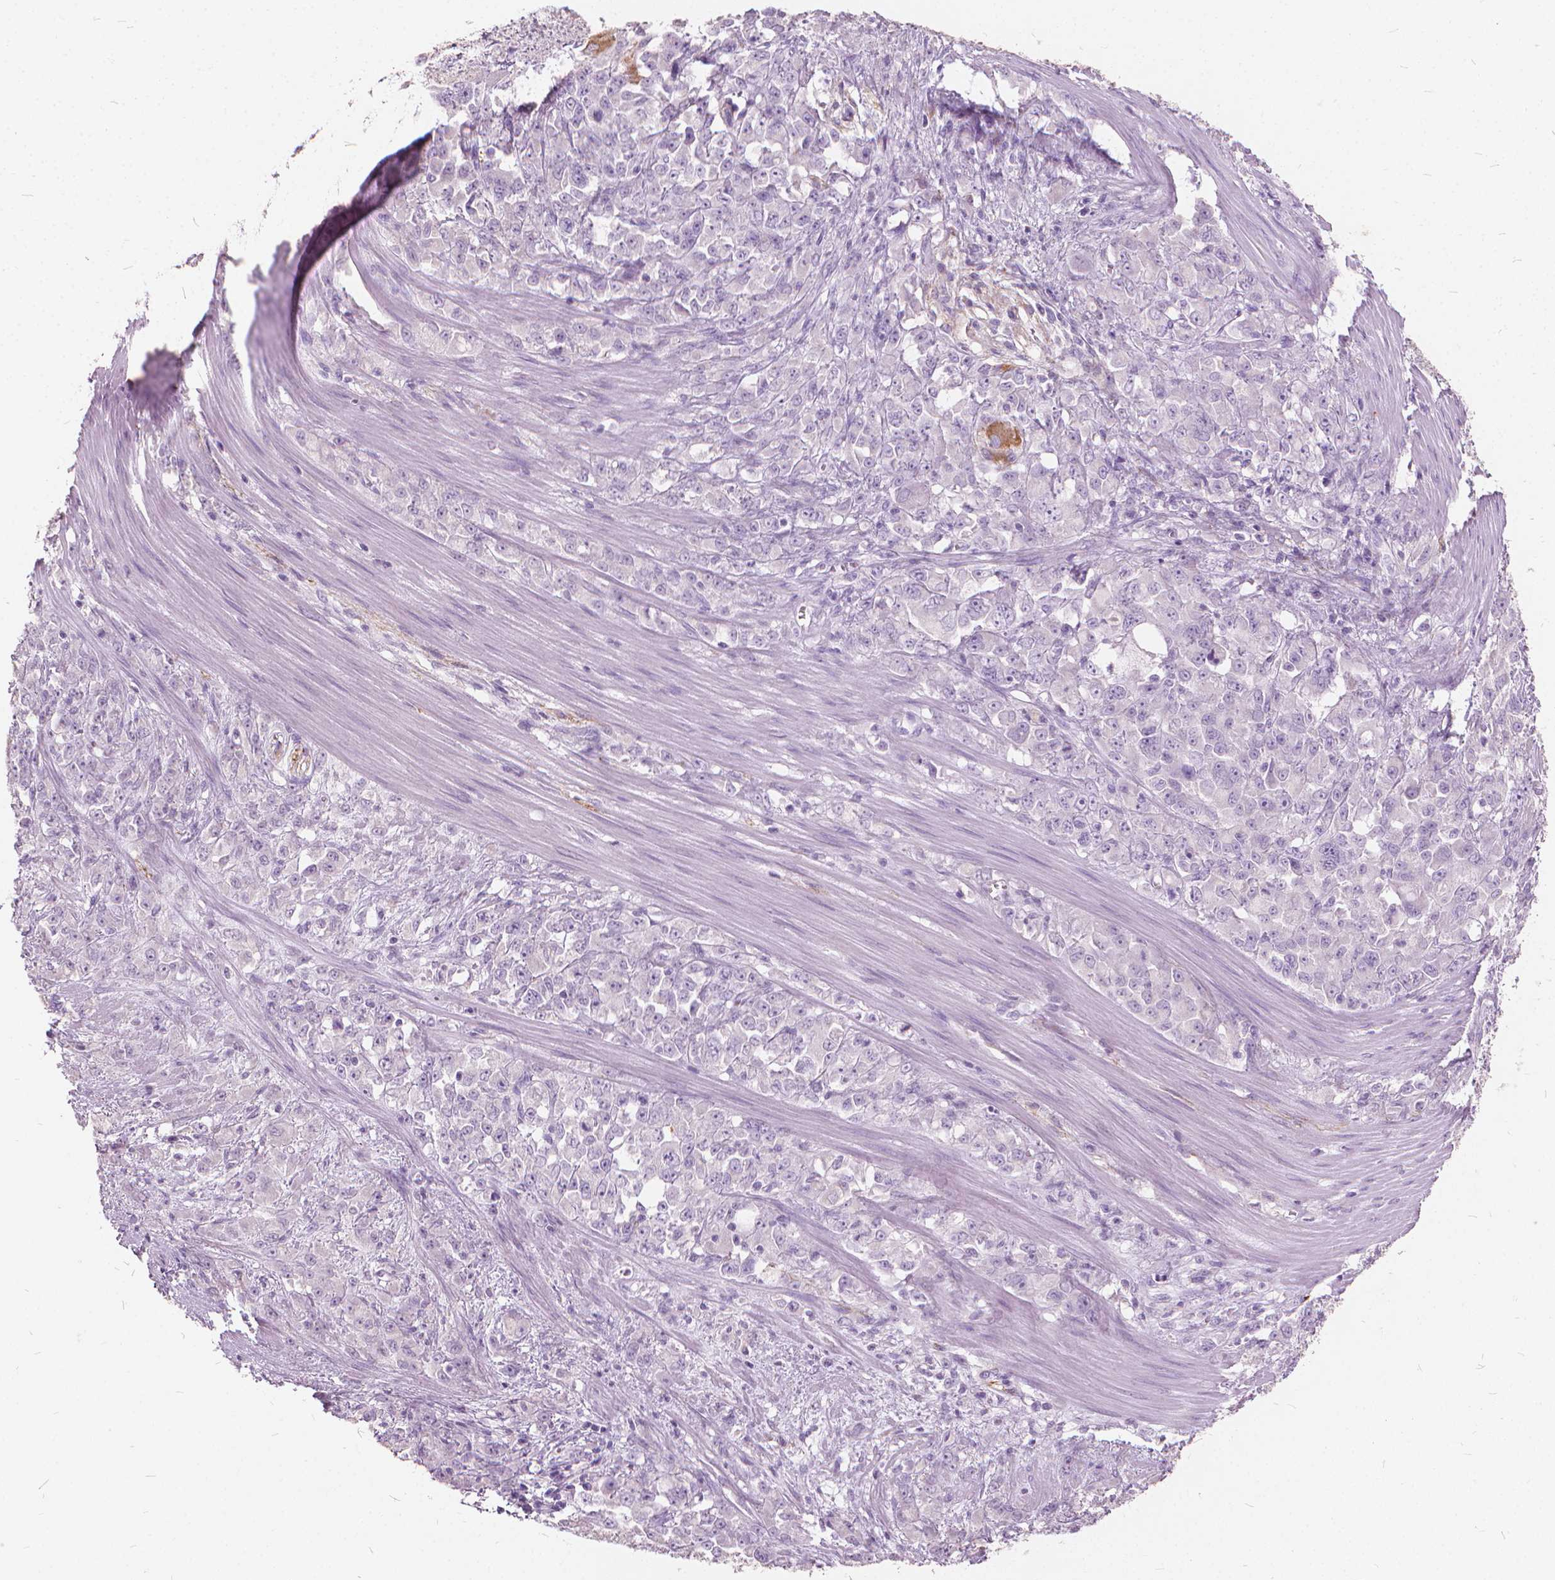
{"staining": {"intensity": "negative", "quantity": "none", "location": "none"}, "tissue": "stomach cancer", "cell_type": "Tumor cells", "image_type": "cancer", "snomed": [{"axis": "morphology", "description": "Adenocarcinoma, NOS"}, {"axis": "topography", "description": "Stomach"}], "caption": "An IHC image of adenocarcinoma (stomach) is shown. There is no staining in tumor cells of adenocarcinoma (stomach).", "gene": "DNM1", "patient": {"sex": "female", "age": 76}}